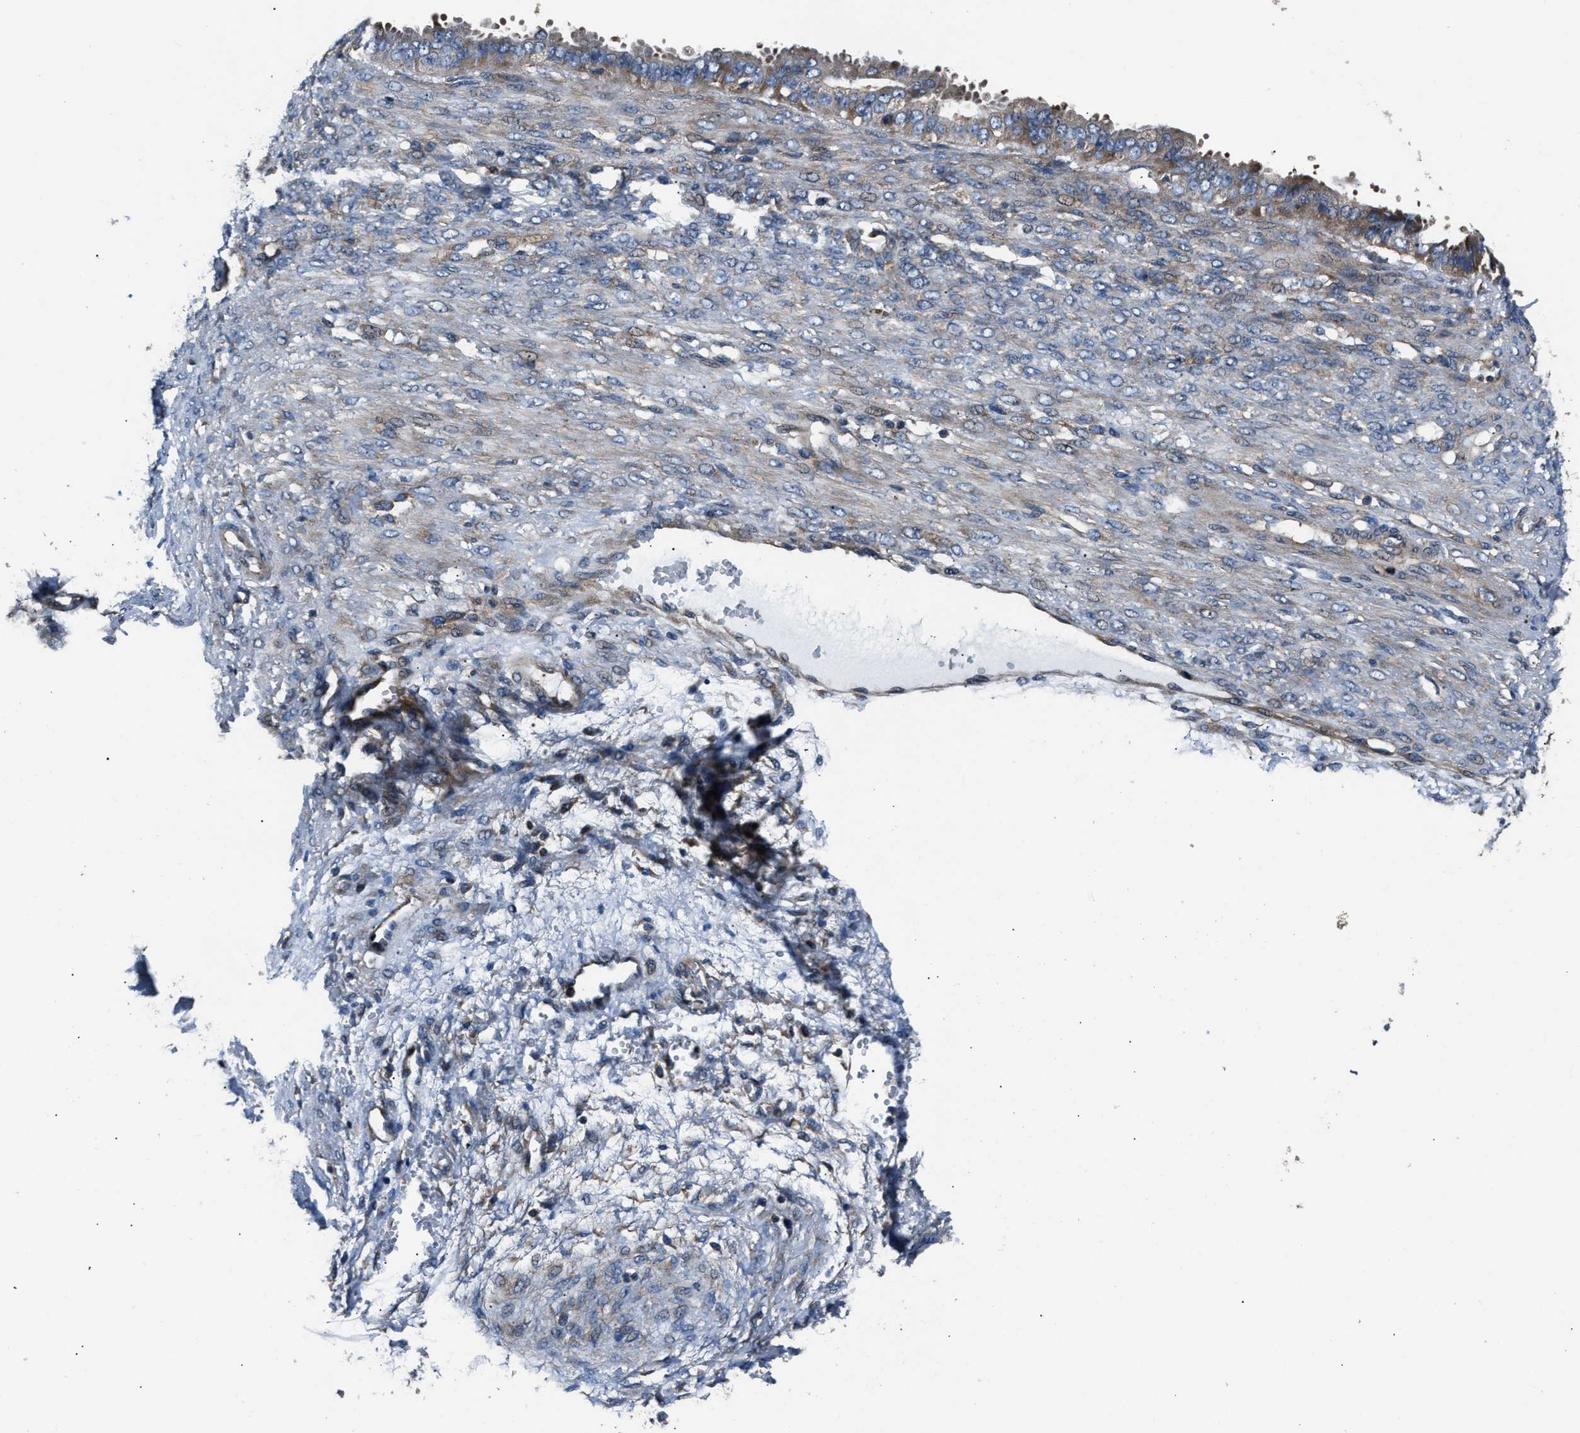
{"staining": {"intensity": "moderate", "quantity": "25%-75%", "location": "cytoplasmic/membranous"}, "tissue": "ovarian cancer", "cell_type": "Tumor cells", "image_type": "cancer", "snomed": [{"axis": "morphology", "description": "Cystadenocarcinoma, serous, NOS"}, {"axis": "topography", "description": "Ovary"}], "caption": "Human ovarian cancer stained with a protein marker displays moderate staining in tumor cells.", "gene": "IMPDH2", "patient": {"sex": "female", "age": 58}}